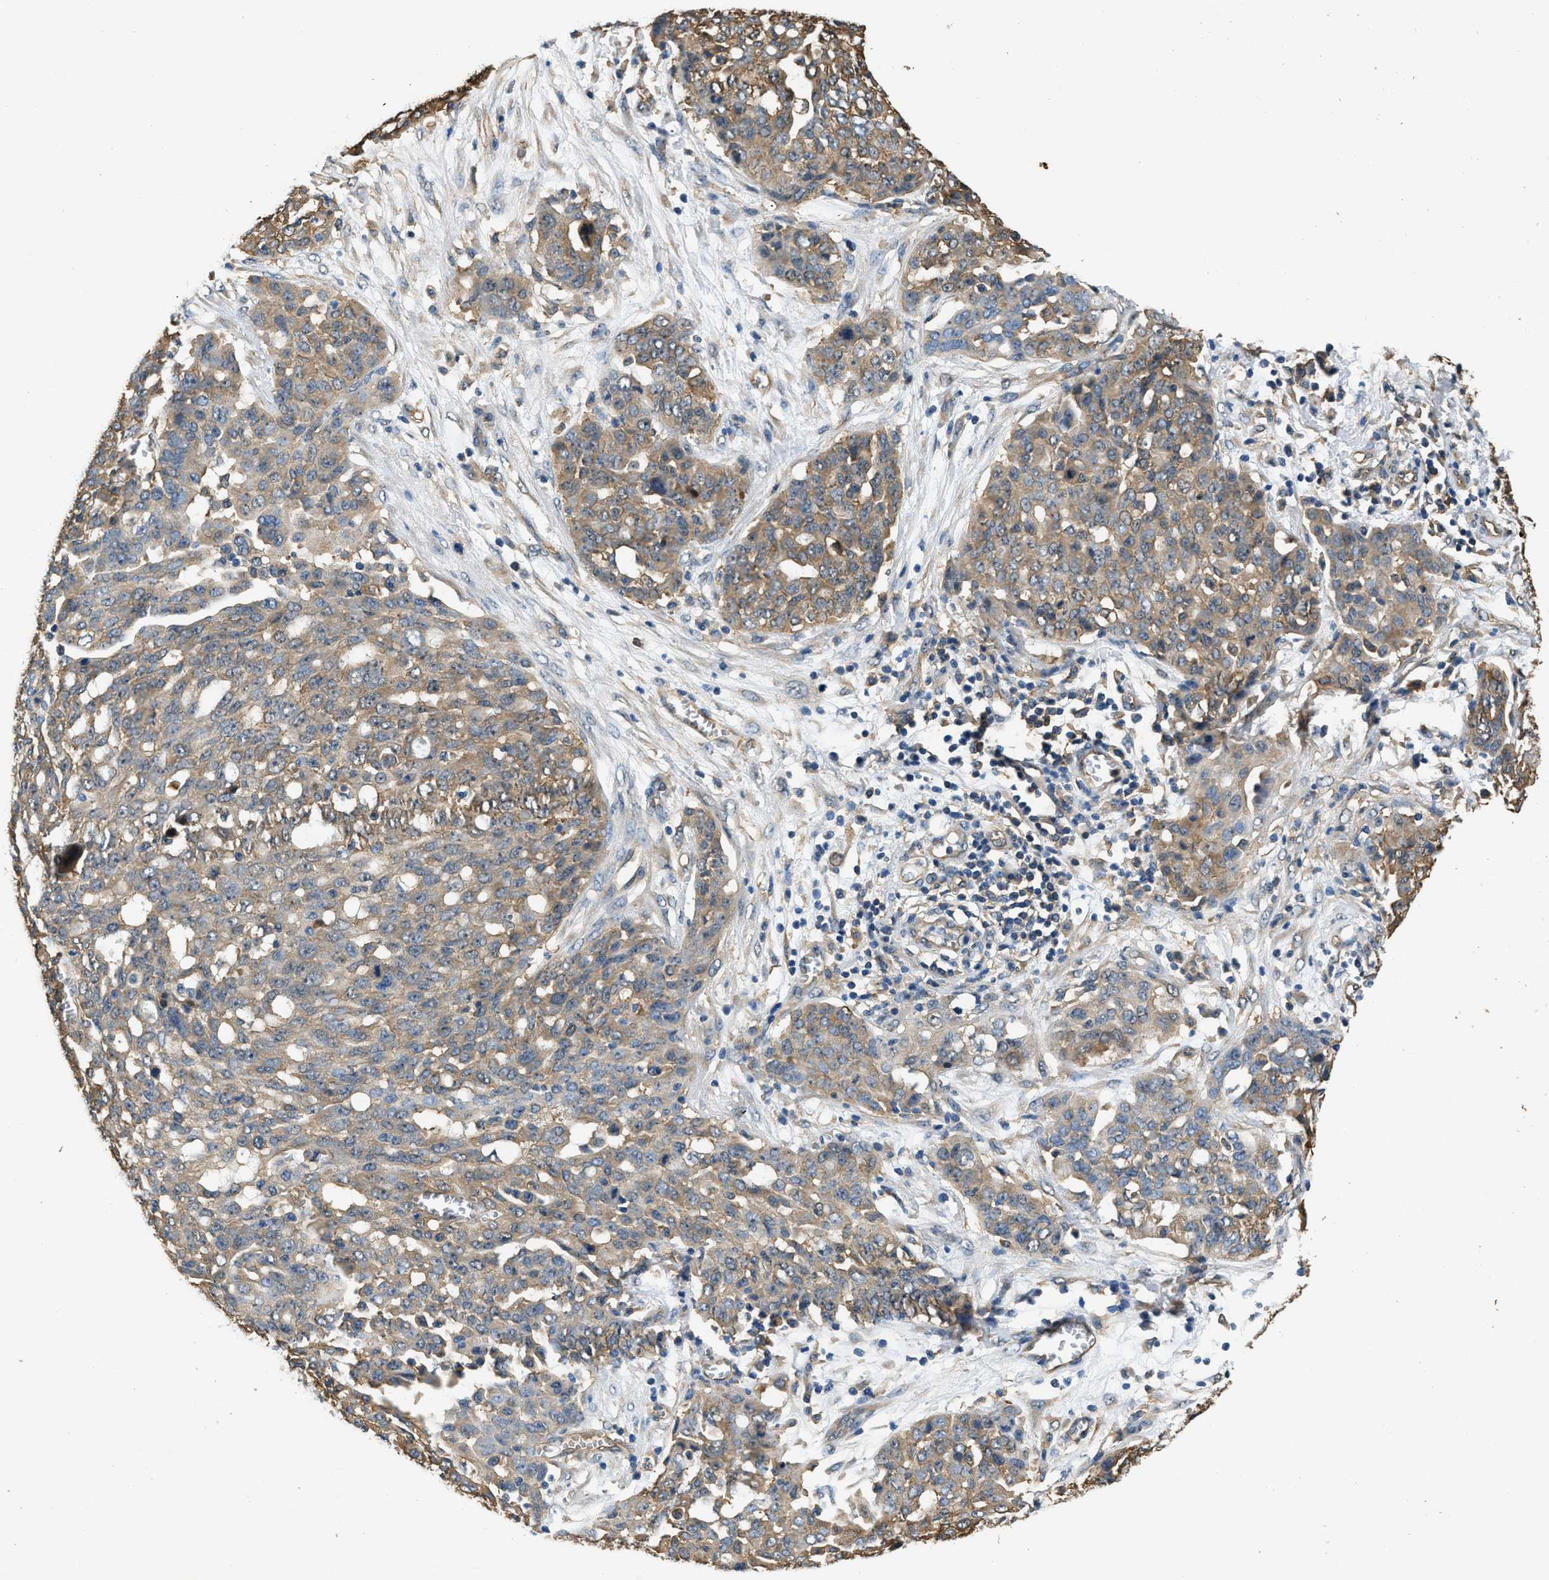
{"staining": {"intensity": "moderate", "quantity": ">75%", "location": "cytoplasmic/membranous"}, "tissue": "ovarian cancer", "cell_type": "Tumor cells", "image_type": "cancer", "snomed": [{"axis": "morphology", "description": "Cystadenocarcinoma, serous, NOS"}, {"axis": "topography", "description": "Soft tissue"}, {"axis": "topography", "description": "Ovary"}], "caption": "Moderate cytoplasmic/membranous protein staining is seen in about >75% of tumor cells in ovarian cancer (serous cystadenocarcinoma).", "gene": "PPP2R1B", "patient": {"sex": "female", "age": 57}}